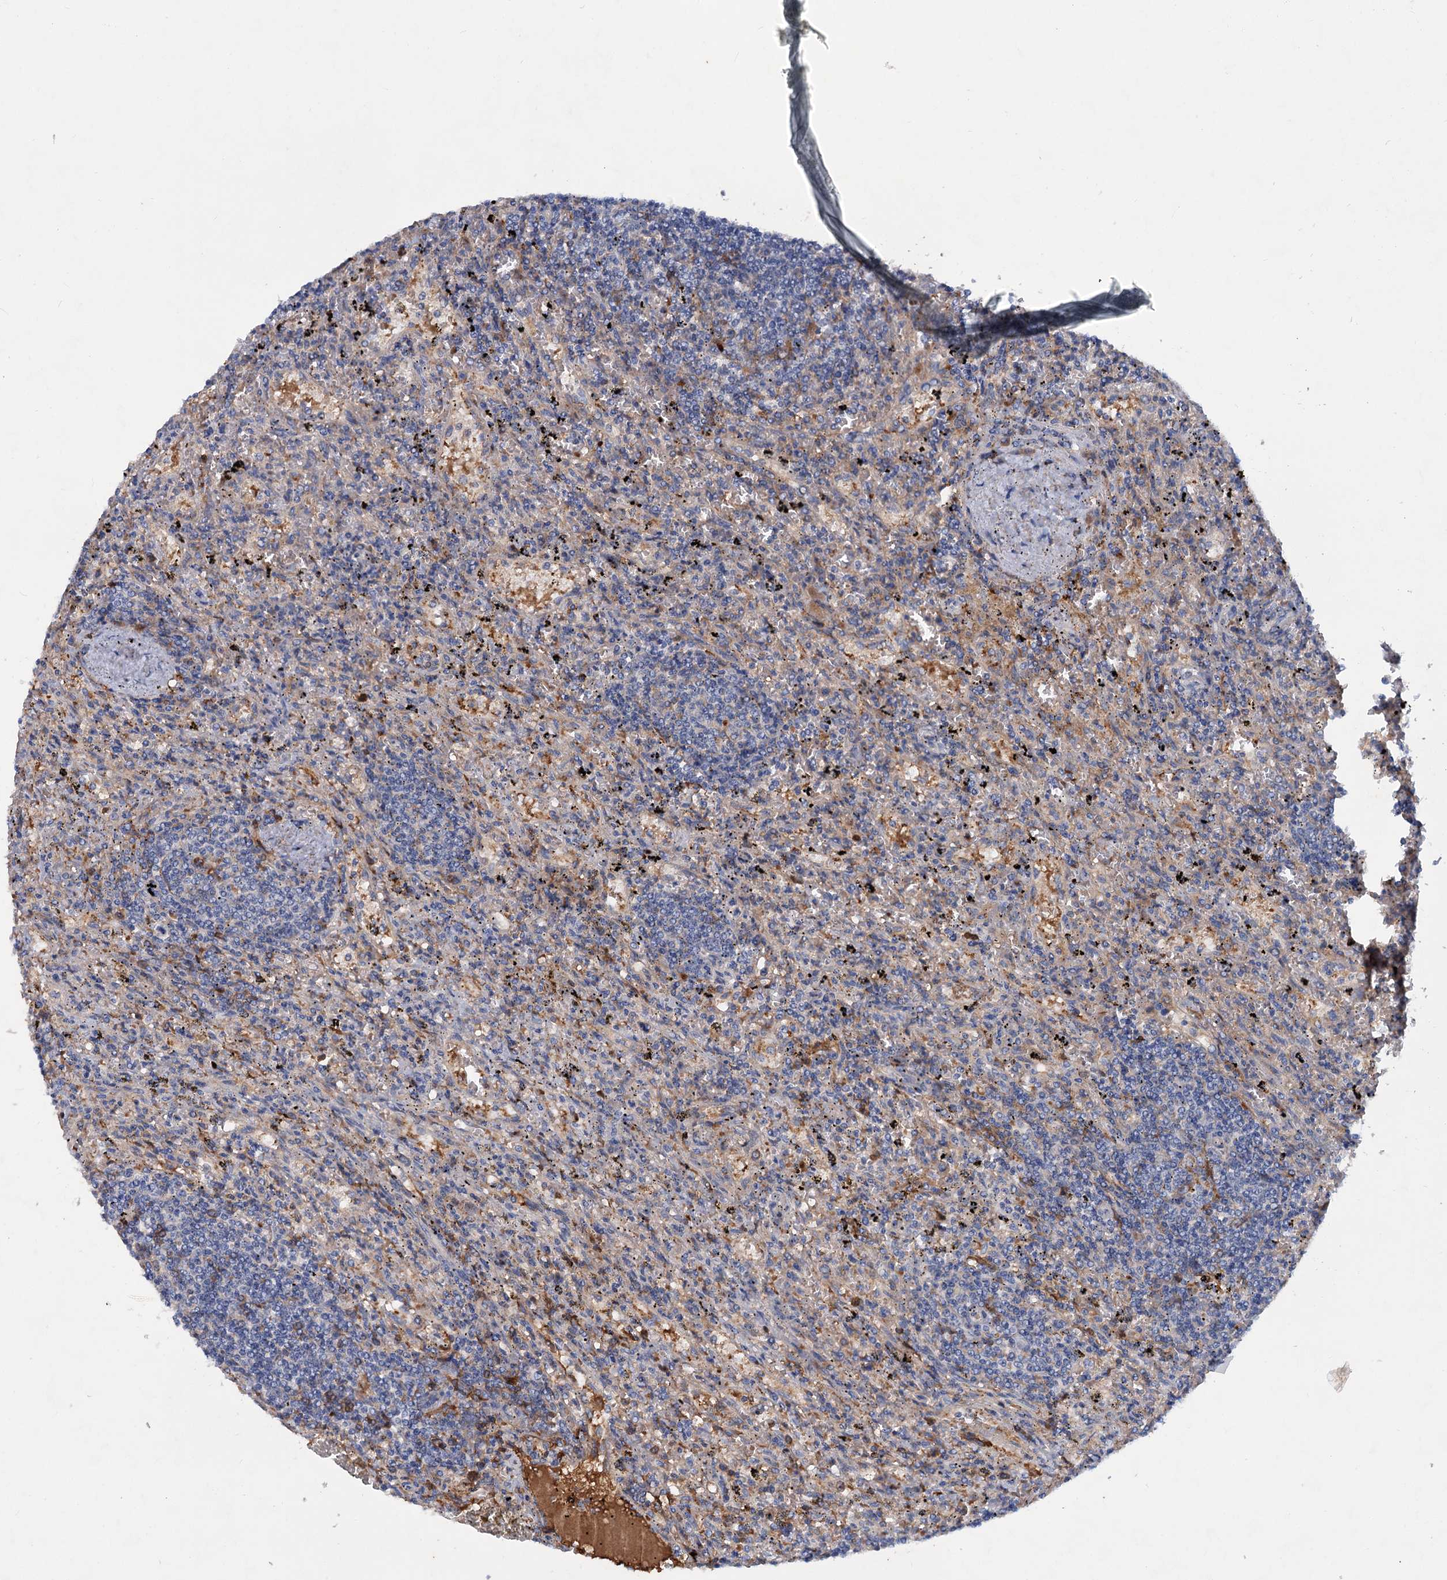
{"staining": {"intensity": "negative", "quantity": "none", "location": "none"}, "tissue": "lymphoma", "cell_type": "Tumor cells", "image_type": "cancer", "snomed": [{"axis": "morphology", "description": "Malignant lymphoma, non-Hodgkin's type, Low grade"}, {"axis": "topography", "description": "Spleen"}], "caption": "The immunohistochemistry photomicrograph has no significant expression in tumor cells of lymphoma tissue.", "gene": "CHRD", "patient": {"sex": "male", "age": 76}}